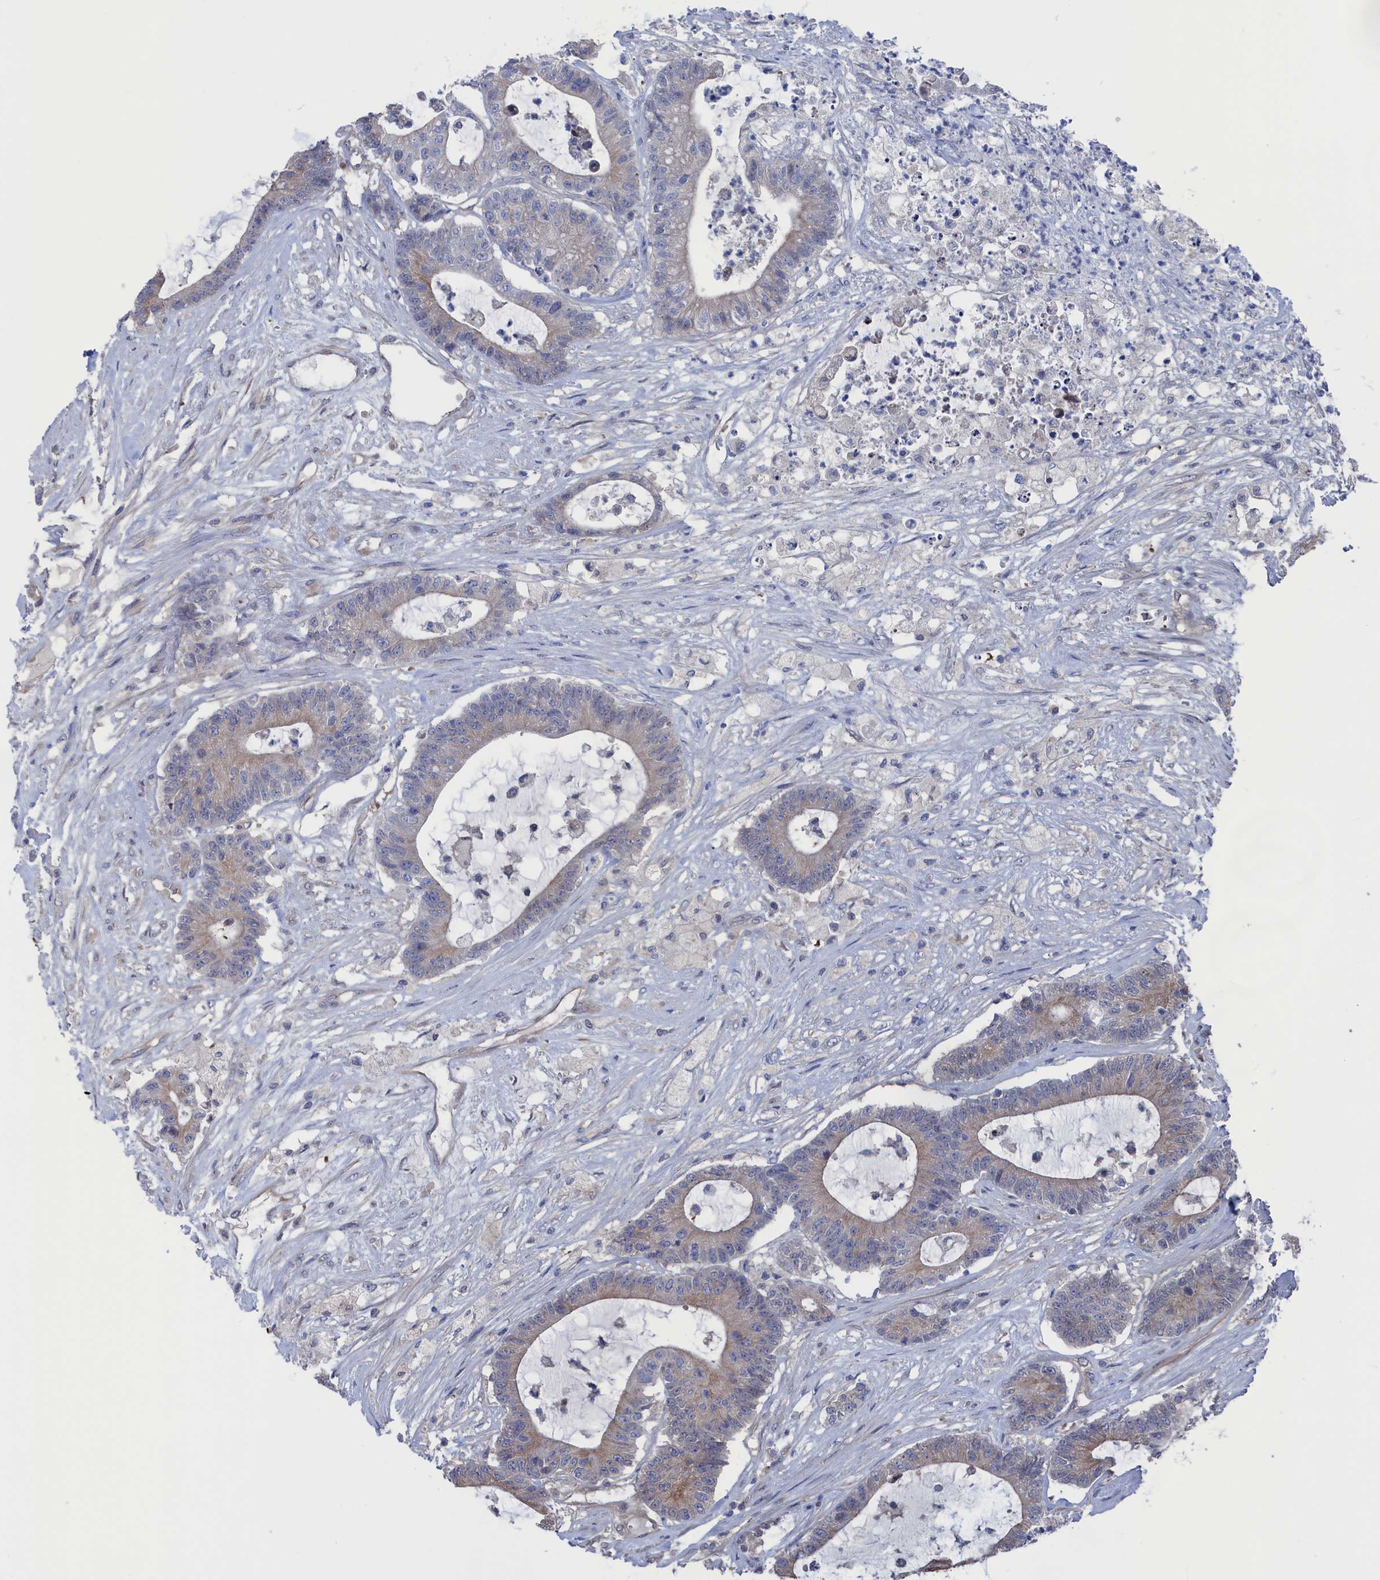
{"staining": {"intensity": "weak", "quantity": "25%-75%", "location": "cytoplasmic/membranous"}, "tissue": "colorectal cancer", "cell_type": "Tumor cells", "image_type": "cancer", "snomed": [{"axis": "morphology", "description": "Adenocarcinoma, NOS"}, {"axis": "topography", "description": "Colon"}], "caption": "Protein staining by immunohistochemistry (IHC) reveals weak cytoplasmic/membranous positivity in approximately 25%-75% of tumor cells in colorectal adenocarcinoma.", "gene": "NUTF2", "patient": {"sex": "female", "age": 84}}